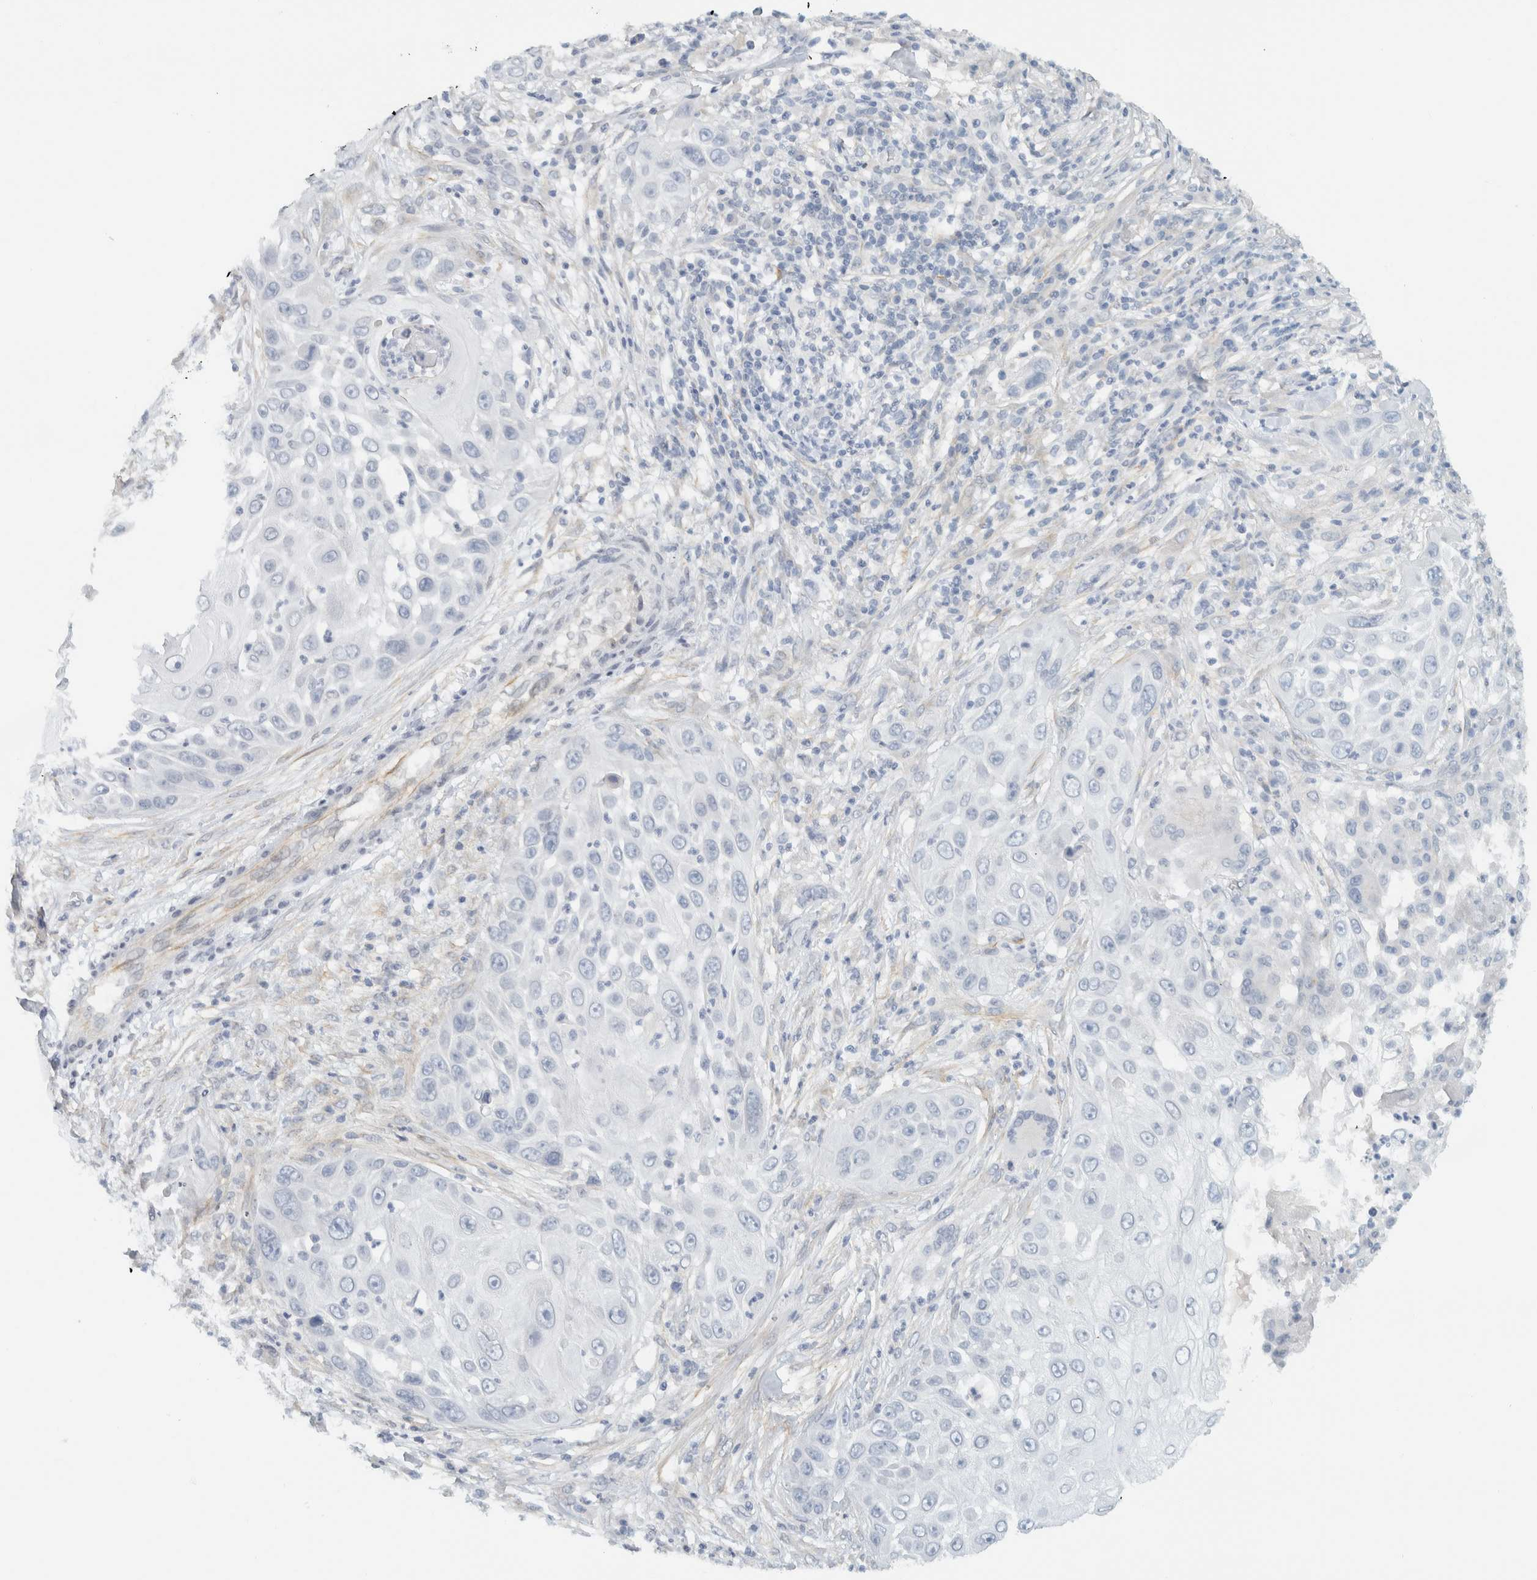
{"staining": {"intensity": "negative", "quantity": "none", "location": "none"}, "tissue": "skin cancer", "cell_type": "Tumor cells", "image_type": "cancer", "snomed": [{"axis": "morphology", "description": "Squamous cell carcinoma, NOS"}, {"axis": "topography", "description": "Skin"}], "caption": "Skin cancer (squamous cell carcinoma) stained for a protein using immunohistochemistry shows no staining tumor cells.", "gene": "C1QTNF12", "patient": {"sex": "female", "age": 44}}